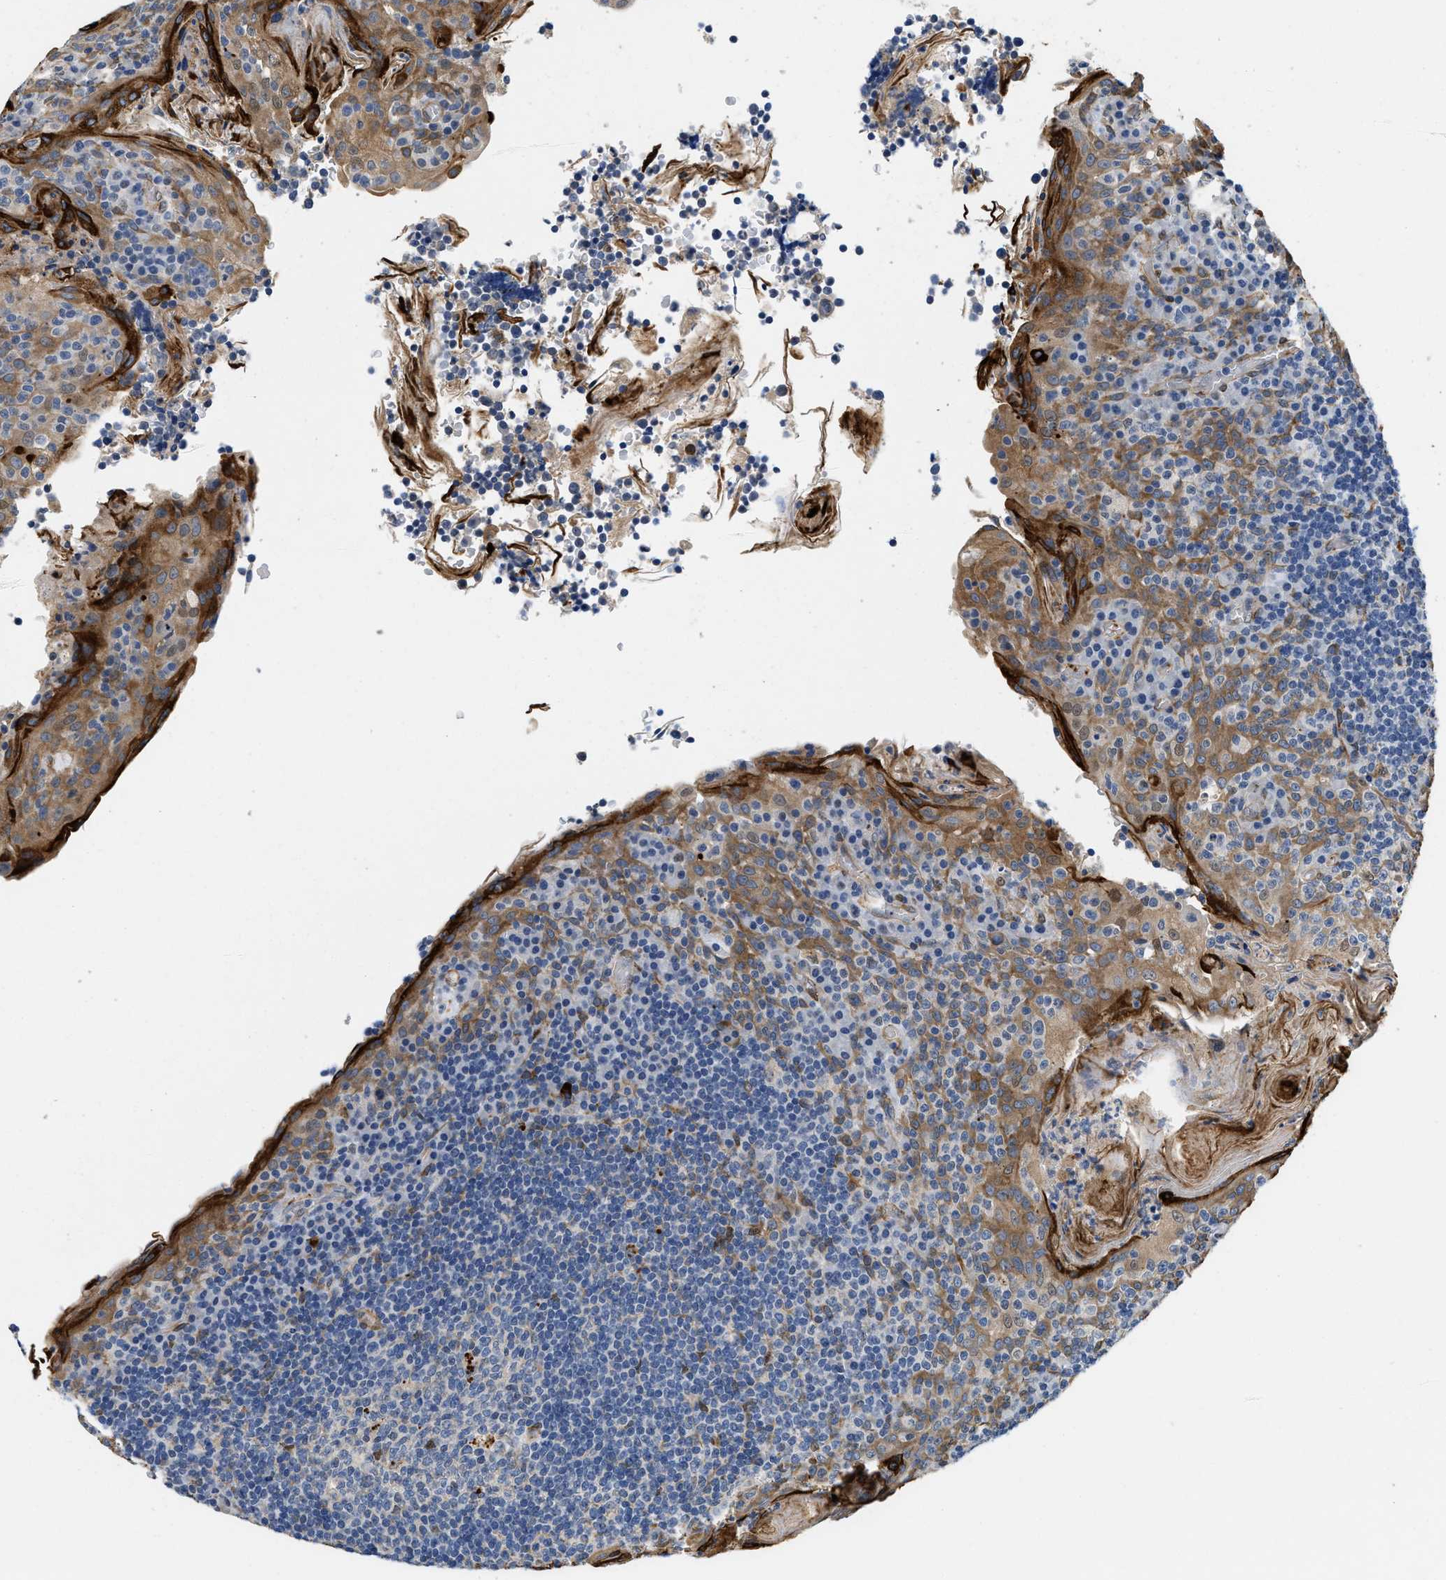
{"staining": {"intensity": "moderate", "quantity": "<25%", "location": "cytoplasmic/membranous"}, "tissue": "tonsil", "cell_type": "Non-germinal center cells", "image_type": "normal", "snomed": [{"axis": "morphology", "description": "Normal tissue, NOS"}, {"axis": "topography", "description": "Tonsil"}], "caption": "Immunohistochemical staining of normal tonsil reveals moderate cytoplasmic/membranous protein positivity in about <25% of non-germinal center cells.", "gene": "RAPH1", "patient": {"sex": "male", "age": 17}}